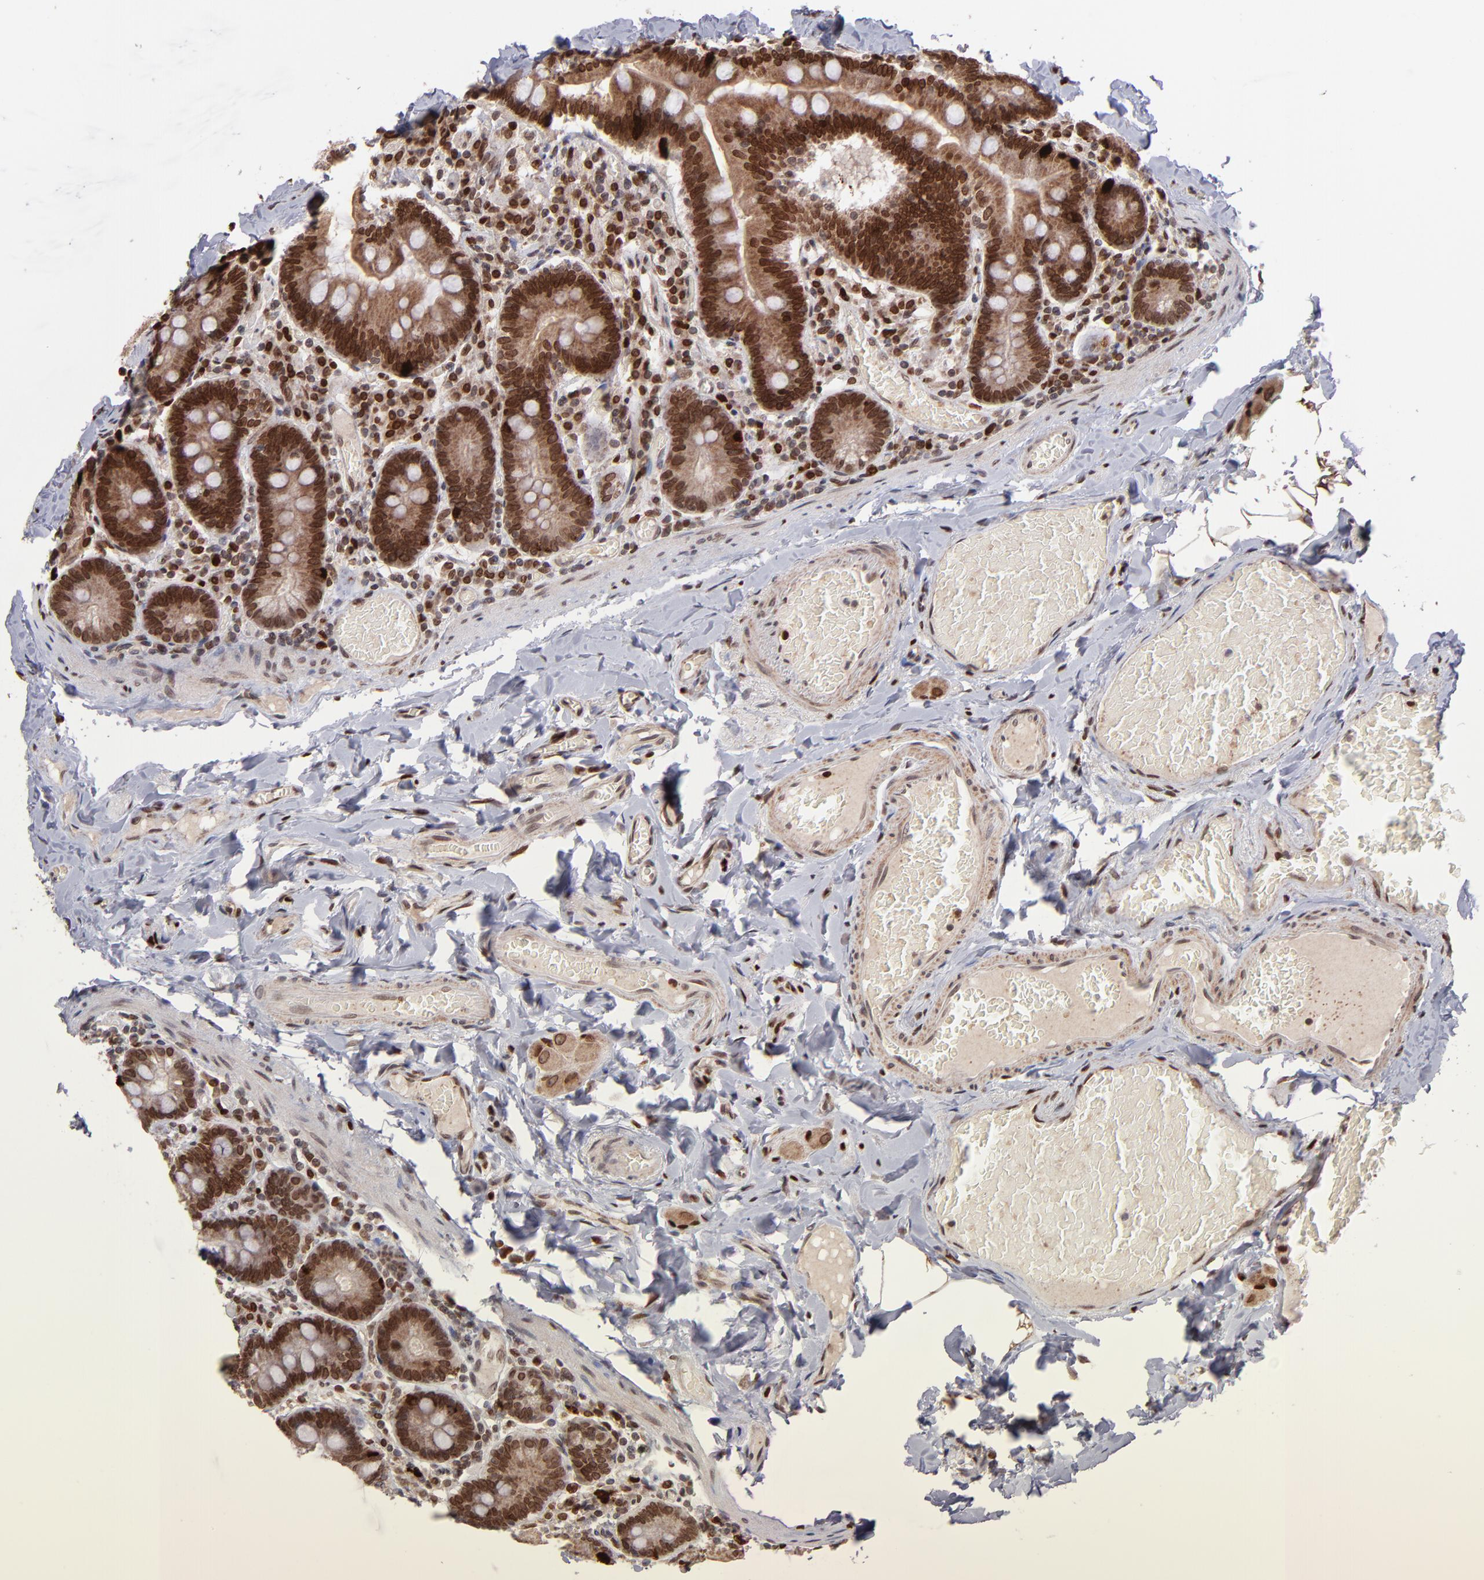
{"staining": {"intensity": "strong", "quantity": ">75%", "location": "cytoplasmic/membranous,nuclear"}, "tissue": "duodenum", "cell_type": "Glandular cells", "image_type": "normal", "snomed": [{"axis": "morphology", "description": "Normal tissue, NOS"}, {"axis": "topography", "description": "Duodenum"}], "caption": "IHC of unremarkable duodenum reveals high levels of strong cytoplasmic/membranous,nuclear expression in about >75% of glandular cells. (DAB (3,3'-diaminobenzidine) IHC, brown staining for protein, blue staining for nuclei).", "gene": "TOP1MT", "patient": {"sex": "male", "age": 66}}